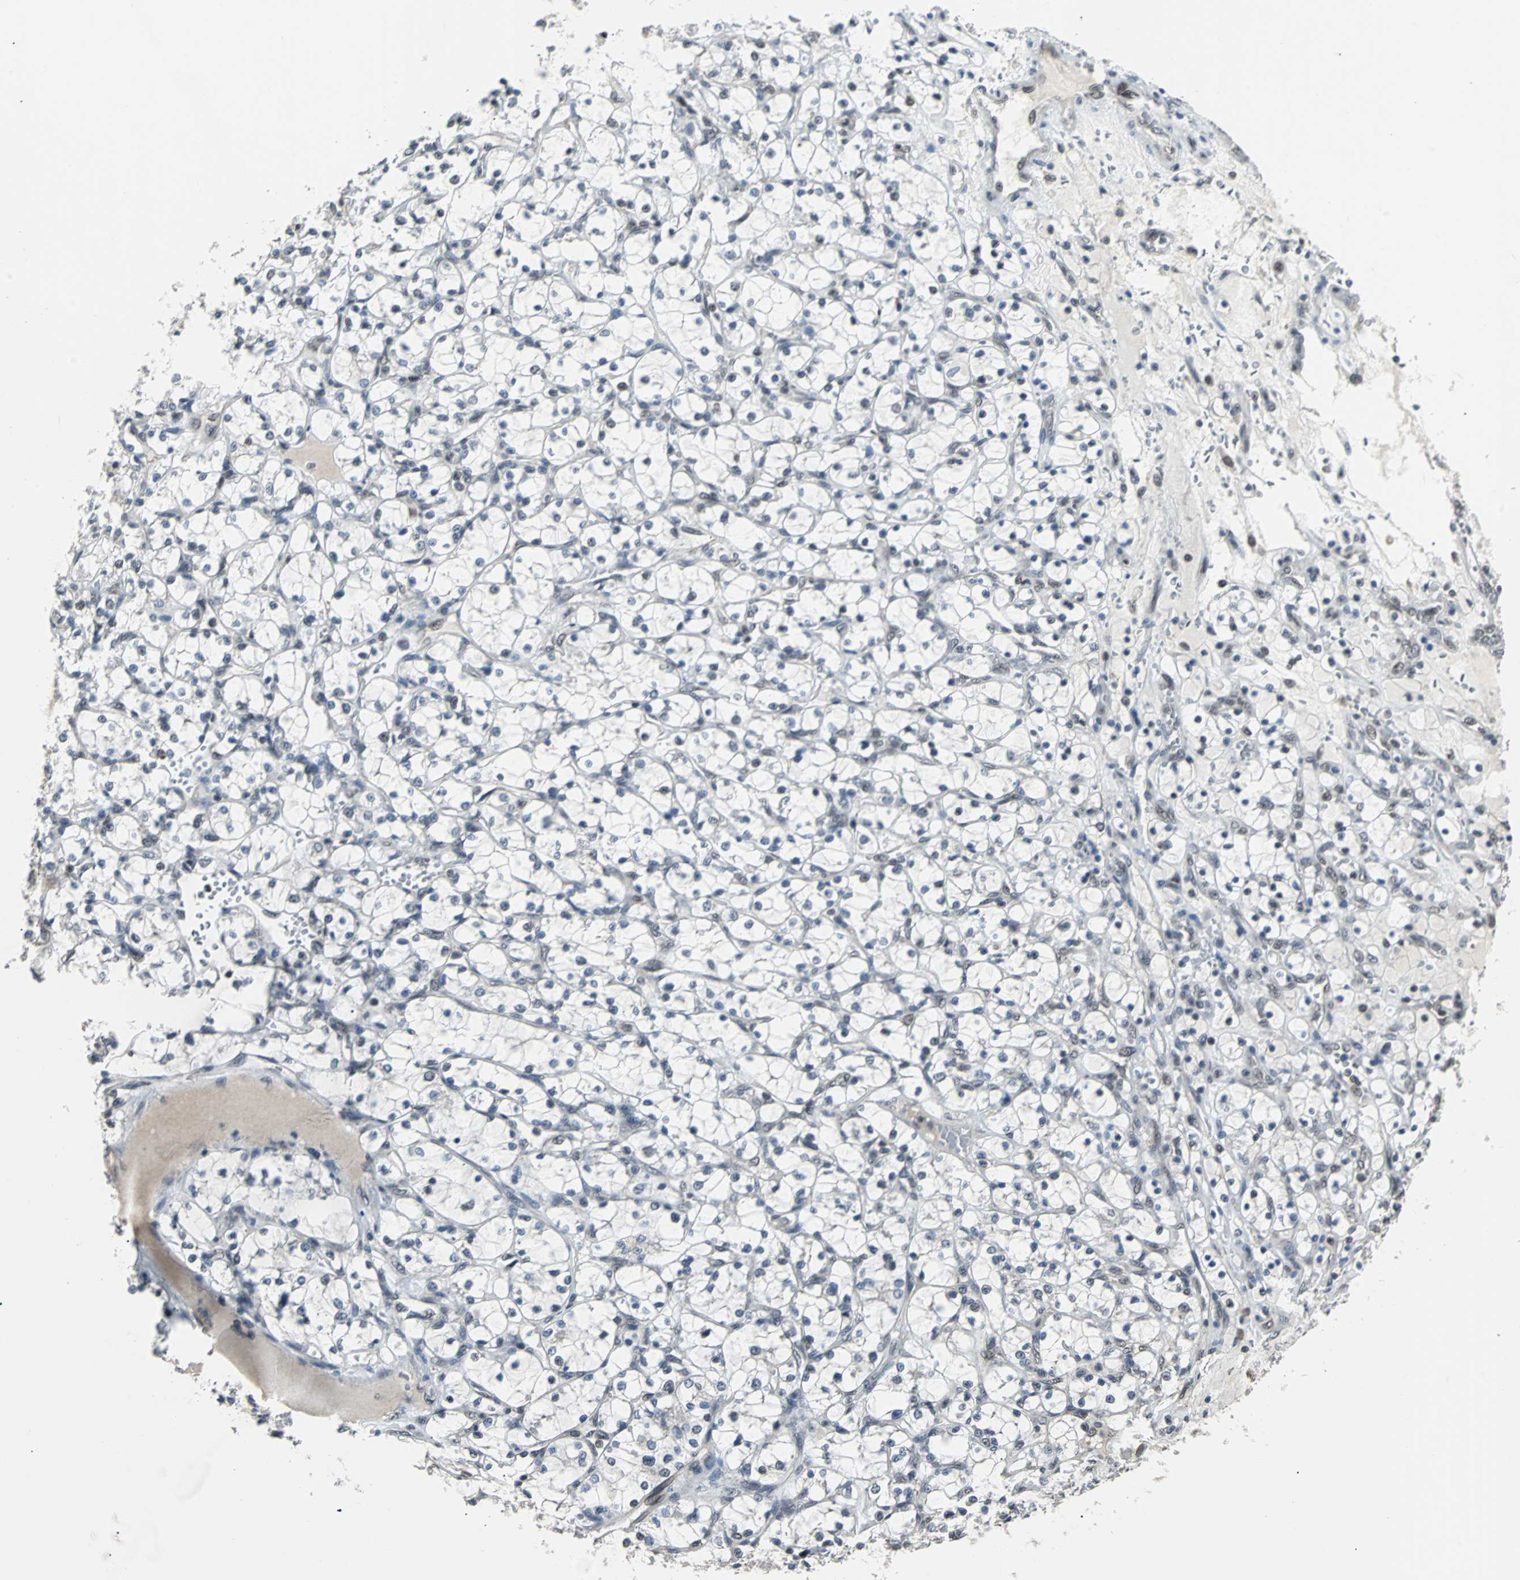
{"staining": {"intensity": "negative", "quantity": "none", "location": "none"}, "tissue": "renal cancer", "cell_type": "Tumor cells", "image_type": "cancer", "snomed": [{"axis": "morphology", "description": "Adenocarcinoma, NOS"}, {"axis": "topography", "description": "Kidney"}], "caption": "Tumor cells show no significant protein positivity in renal cancer (adenocarcinoma).", "gene": "TERF2IP", "patient": {"sex": "female", "age": 69}}